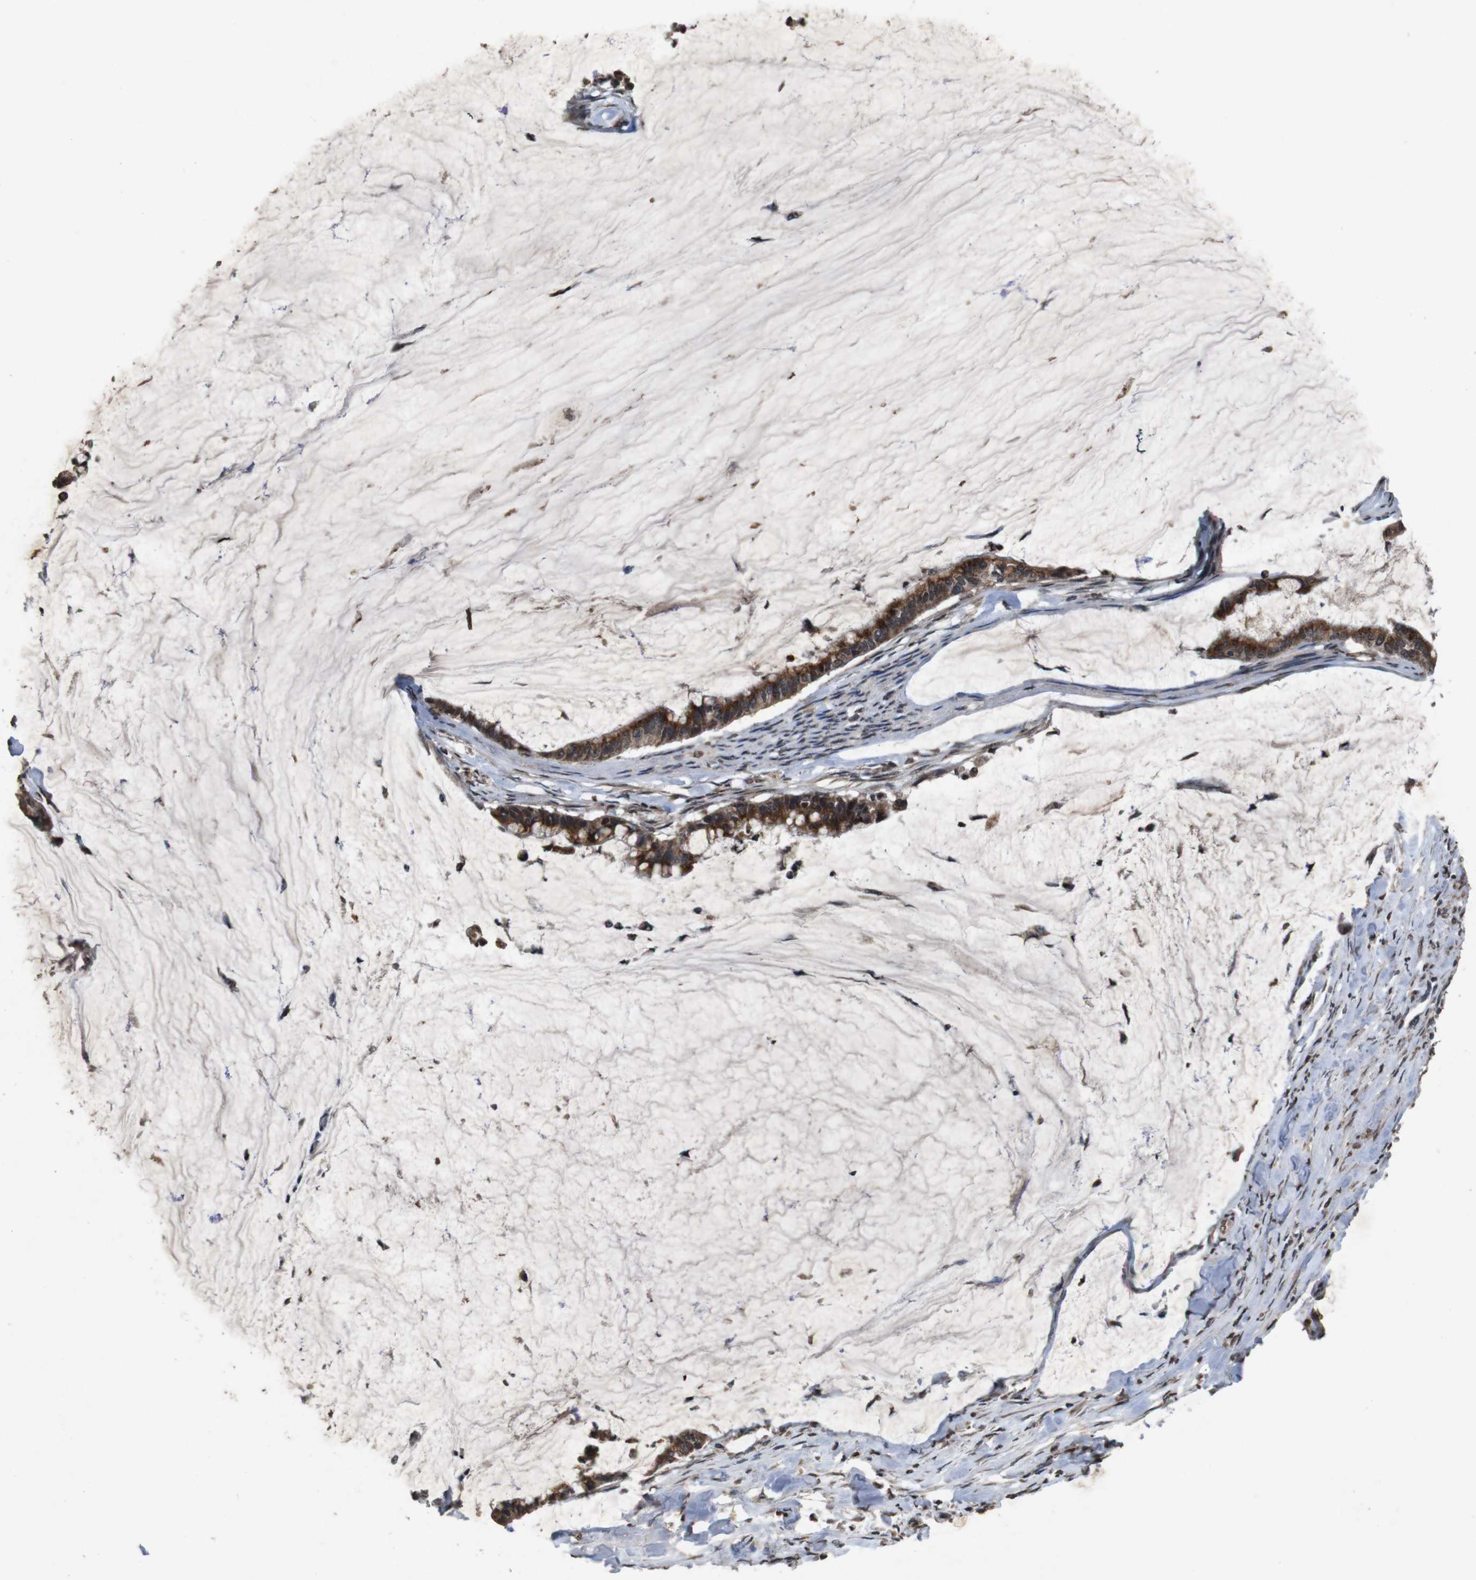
{"staining": {"intensity": "strong", "quantity": ">75%", "location": "cytoplasmic/membranous"}, "tissue": "pancreatic cancer", "cell_type": "Tumor cells", "image_type": "cancer", "snomed": [{"axis": "morphology", "description": "Adenocarcinoma, NOS"}, {"axis": "topography", "description": "Pancreas"}], "caption": "Brown immunohistochemical staining in pancreatic cancer (adenocarcinoma) shows strong cytoplasmic/membranous expression in approximately >75% of tumor cells.", "gene": "SORL1", "patient": {"sex": "male", "age": 41}}